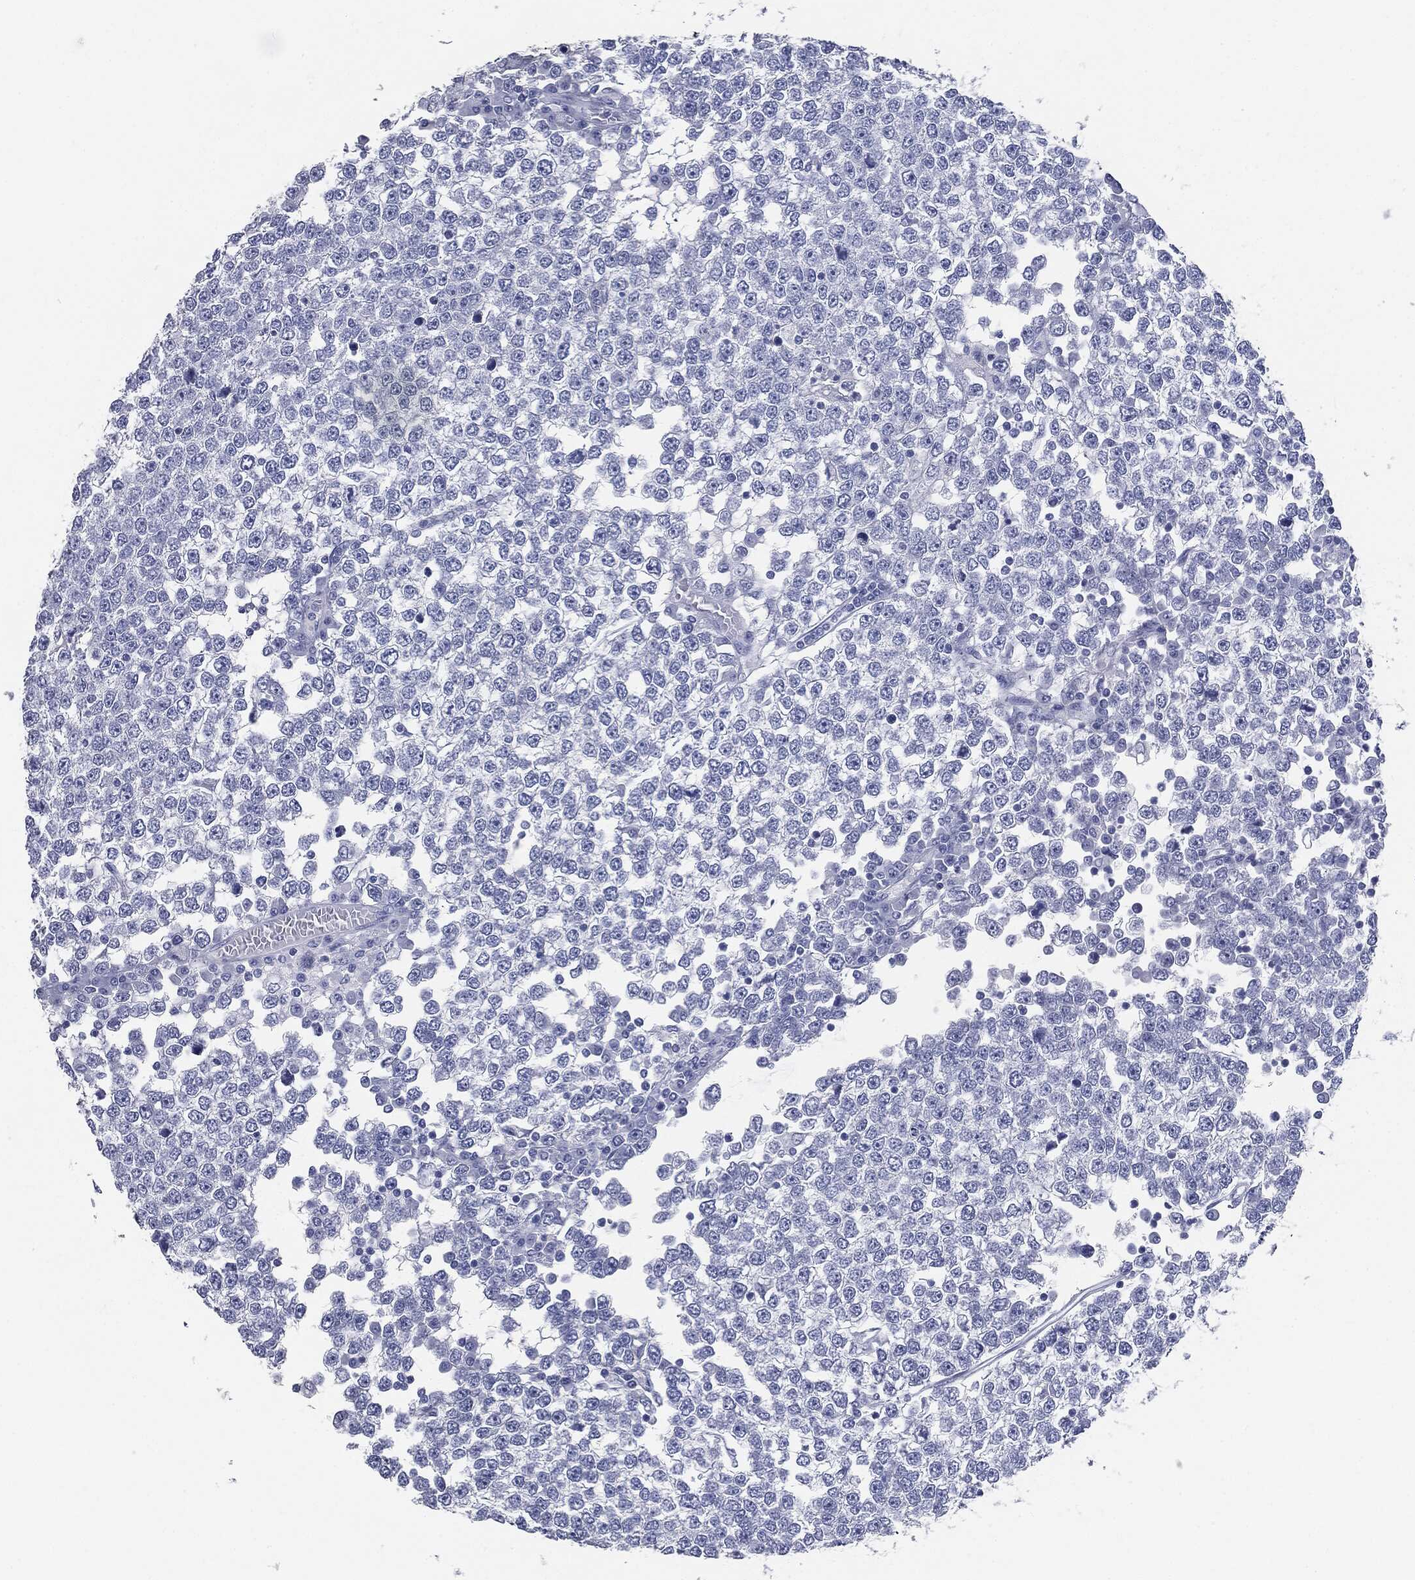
{"staining": {"intensity": "negative", "quantity": "none", "location": "none"}, "tissue": "testis cancer", "cell_type": "Tumor cells", "image_type": "cancer", "snomed": [{"axis": "morphology", "description": "Seminoma, NOS"}, {"axis": "topography", "description": "Testis"}], "caption": "This is an IHC histopathology image of human seminoma (testis). There is no expression in tumor cells.", "gene": "CUZD1", "patient": {"sex": "male", "age": 65}}